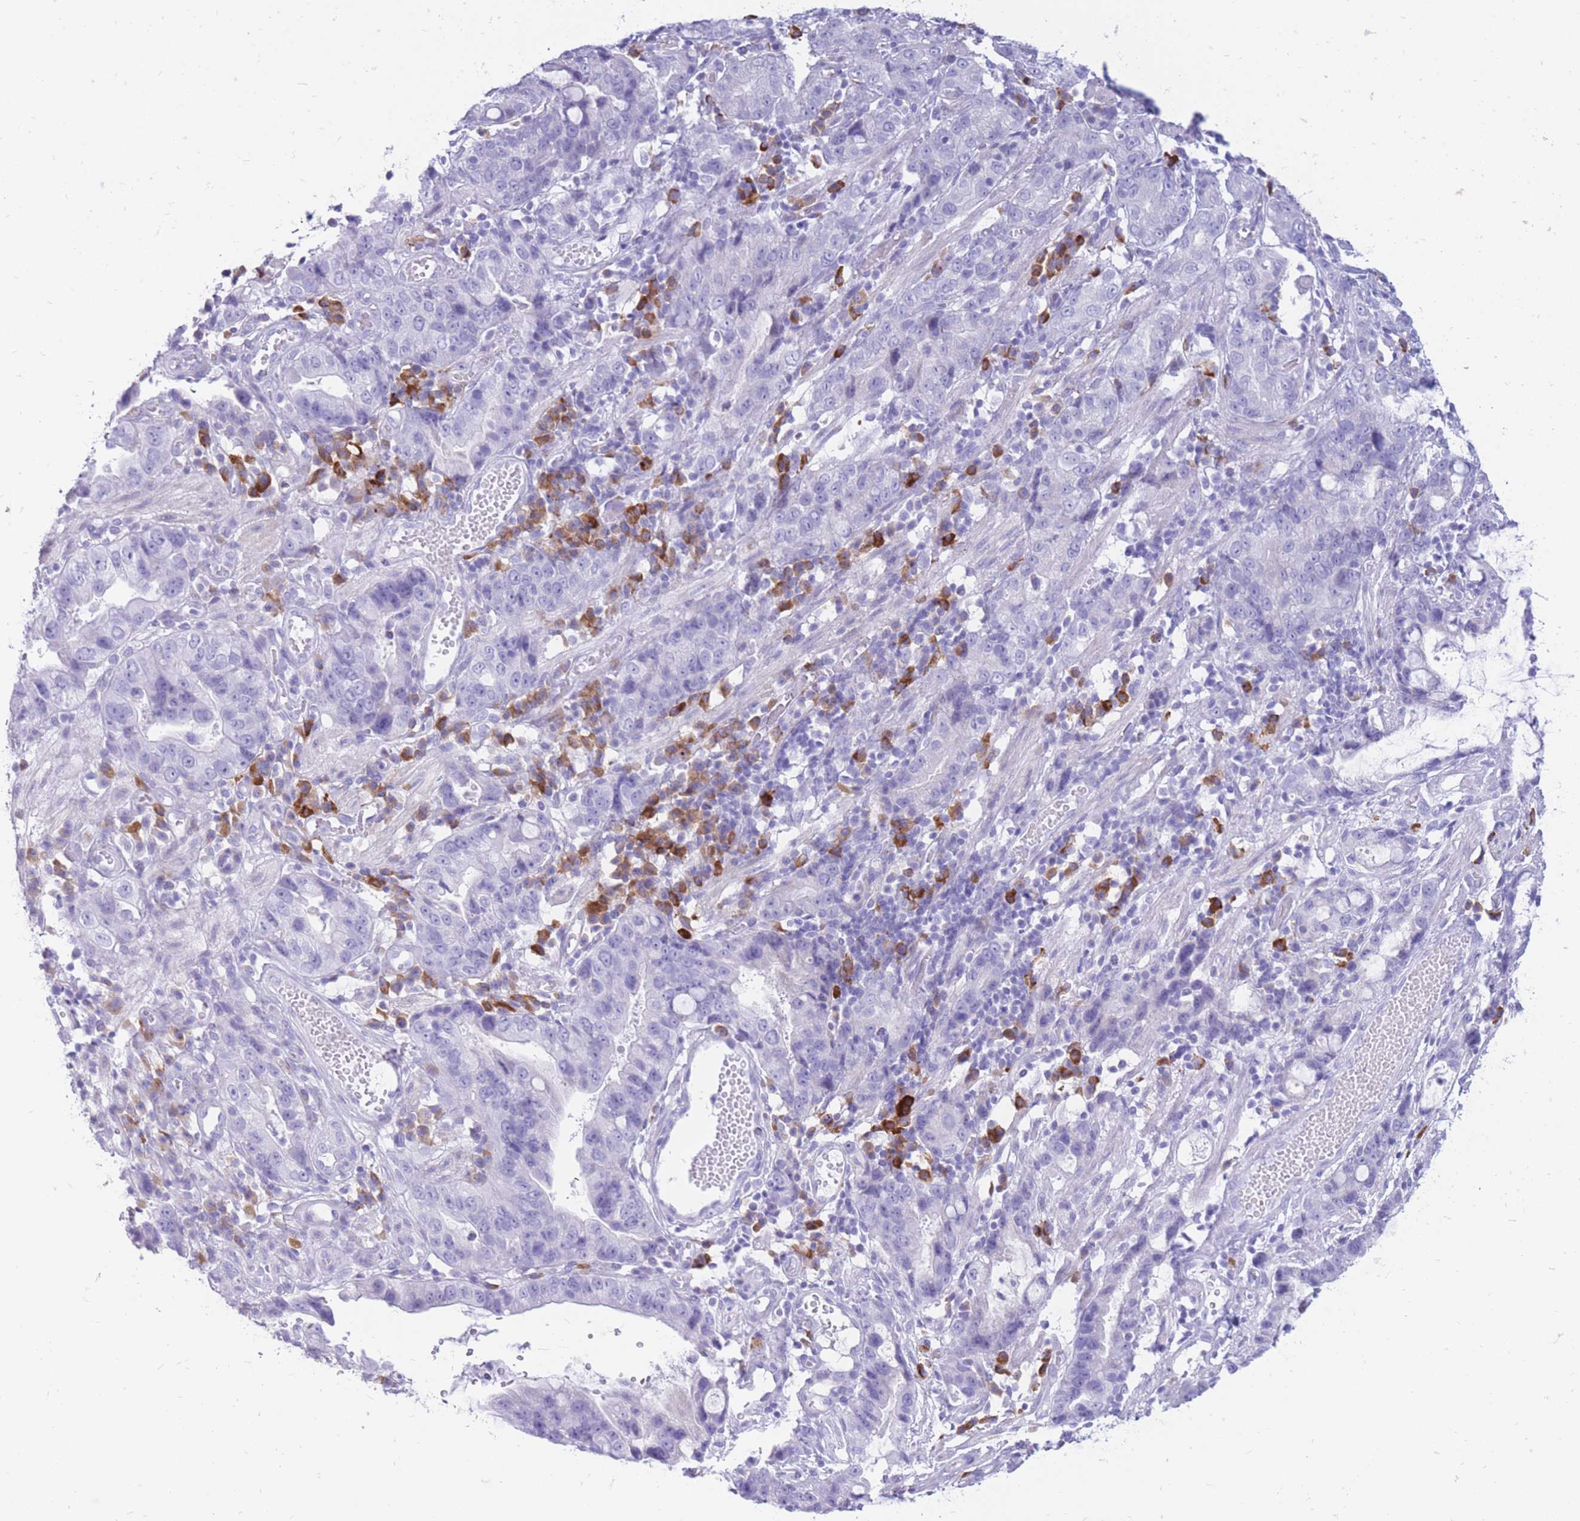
{"staining": {"intensity": "negative", "quantity": "none", "location": "none"}, "tissue": "stomach cancer", "cell_type": "Tumor cells", "image_type": "cancer", "snomed": [{"axis": "morphology", "description": "Adenocarcinoma, NOS"}, {"axis": "topography", "description": "Stomach"}], "caption": "DAB (3,3'-diaminobenzidine) immunohistochemical staining of human stomach cancer (adenocarcinoma) shows no significant staining in tumor cells.", "gene": "ZFP37", "patient": {"sex": "male", "age": 55}}